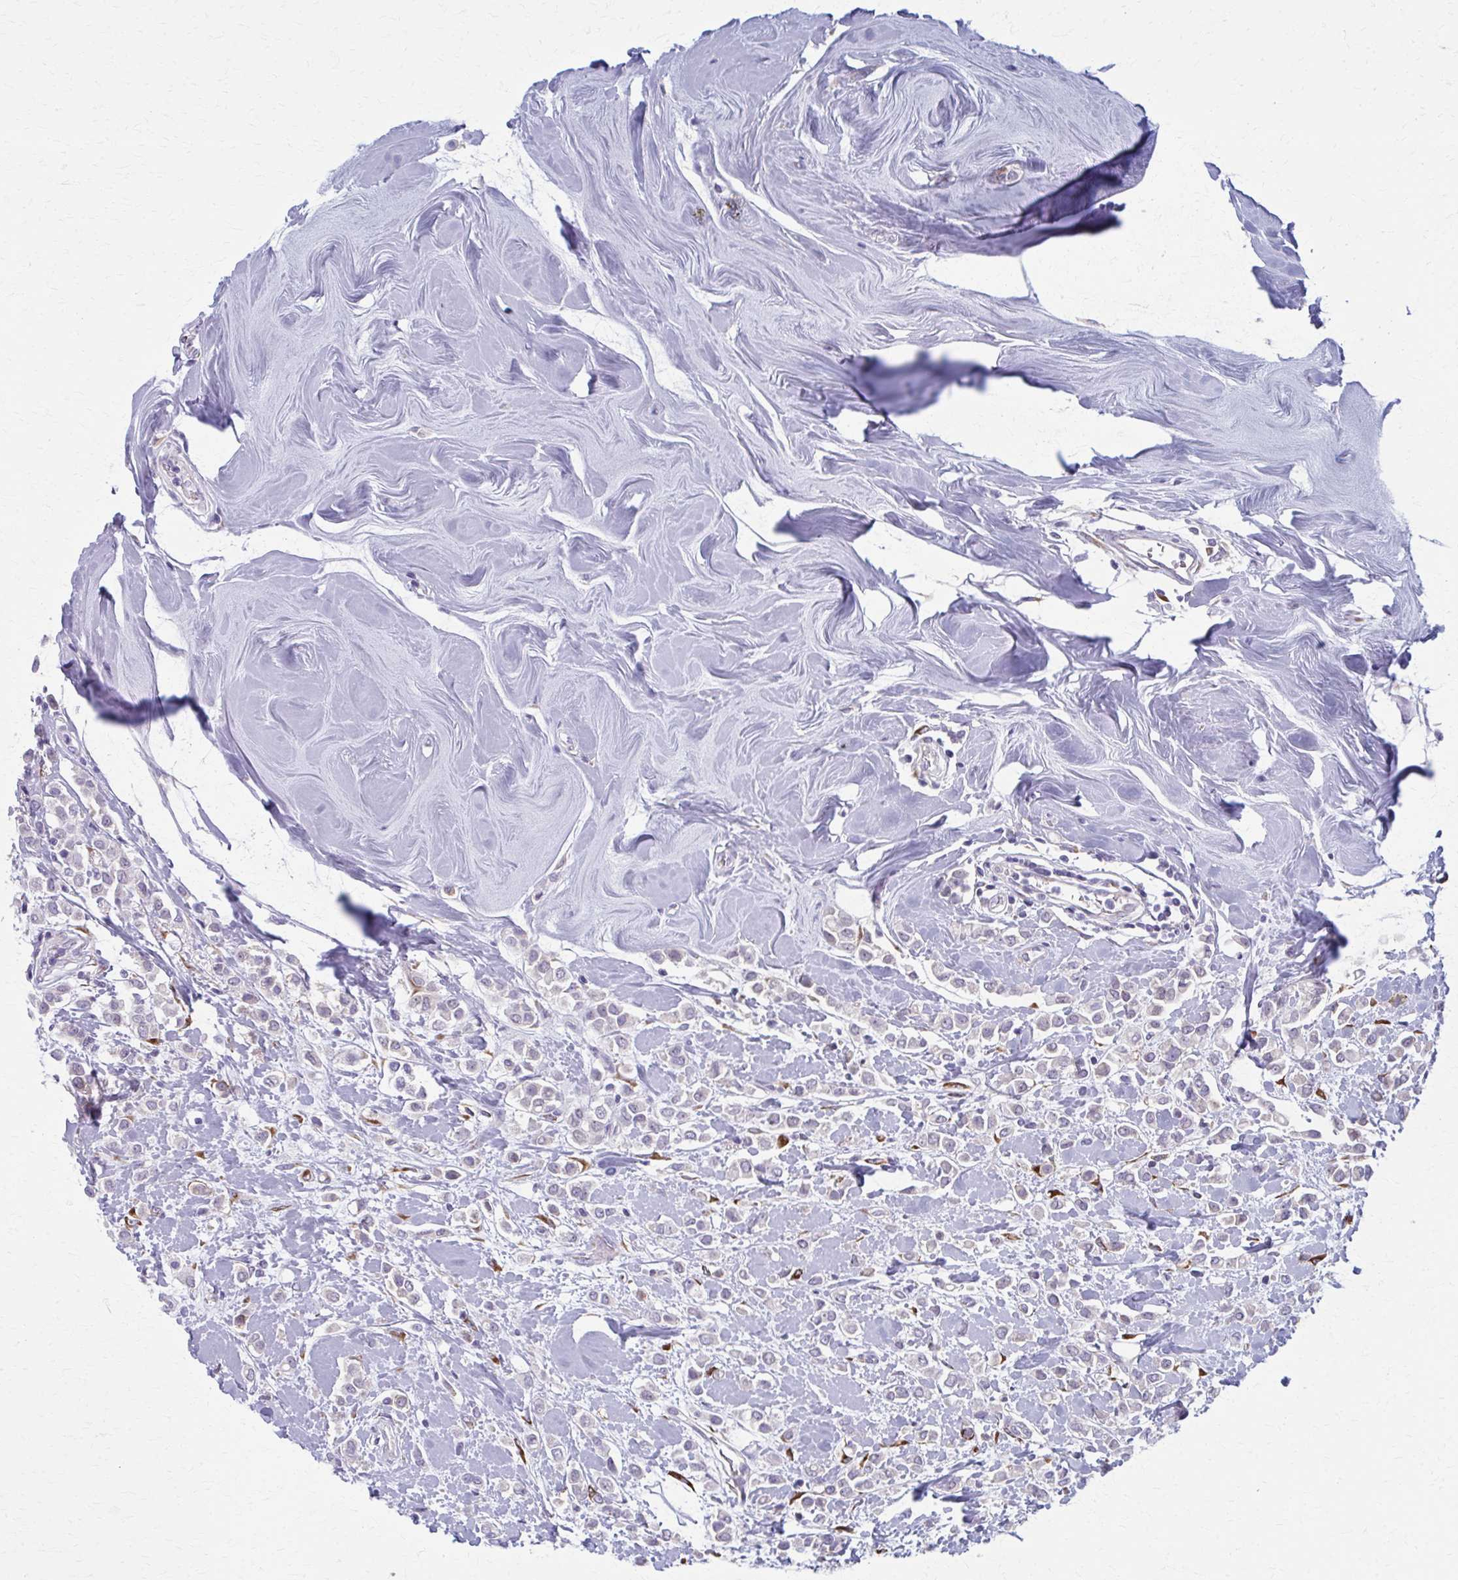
{"staining": {"intensity": "negative", "quantity": "none", "location": "none"}, "tissue": "breast cancer", "cell_type": "Tumor cells", "image_type": "cancer", "snomed": [{"axis": "morphology", "description": "Lobular carcinoma"}, {"axis": "topography", "description": "Breast"}], "caption": "The IHC micrograph has no significant staining in tumor cells of breast cancer (lobular carcinoma) tissue. (DAB immunohistochemistry (IHC), high magnification).", "gene": "SPATS2L", "patient": {"sex": "female", "age": 68}}